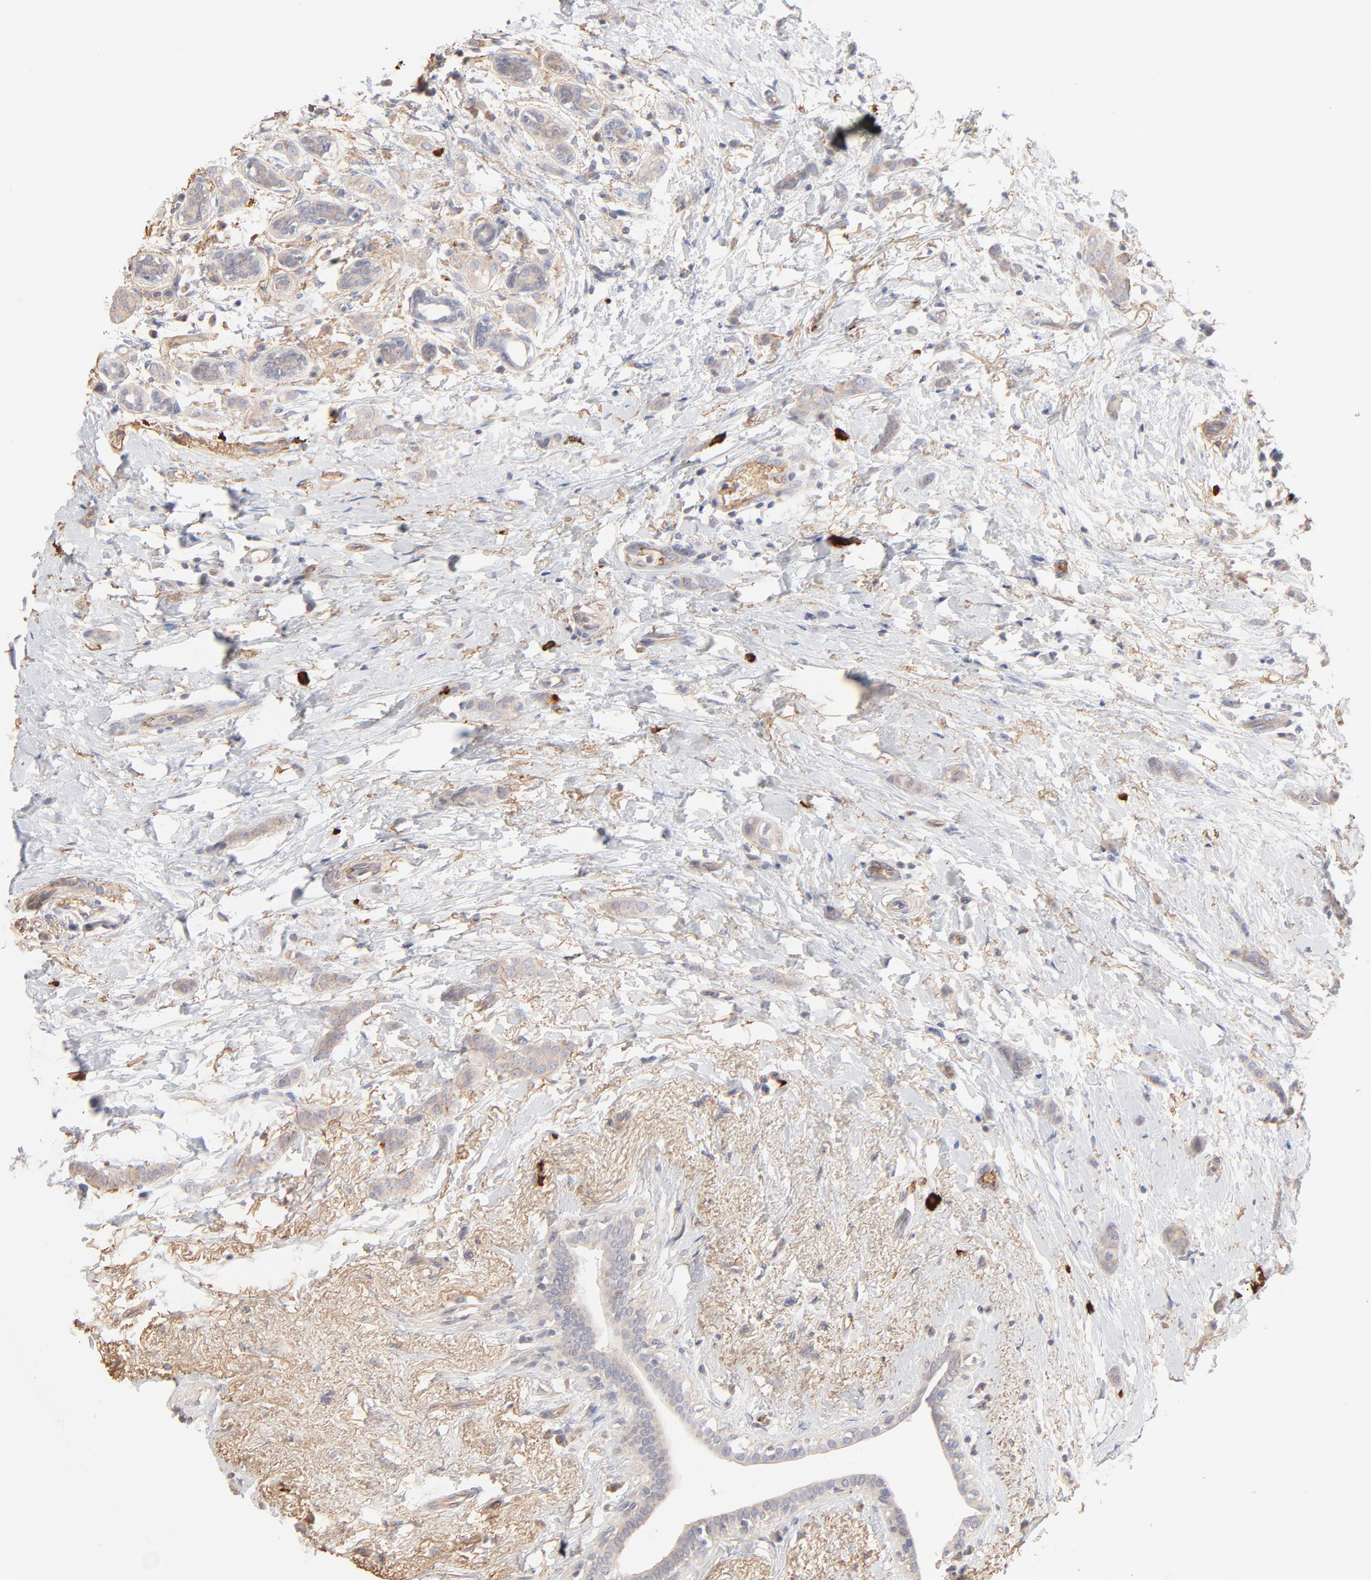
{"staining": {"intensity": "weak", "quantity": ">75%", "location": "cytoplasmic/membranous"}, "tissue": "breast cancer", "cell_type": "Tumor cells", "image_type": "cancer", "snomed": [{"axis": "morphology", "description": "Lobular carcinoma"}, {"axis": "topography", "description": "Breast"}], "caption": "Protein analysis of breast lobular carcinoma tissue exhibits weak cytoplasmic/membranous staining in about >75% of tumor cells.", "gene": "SPTB", "patient": {"sex": "female", "age": 55}}